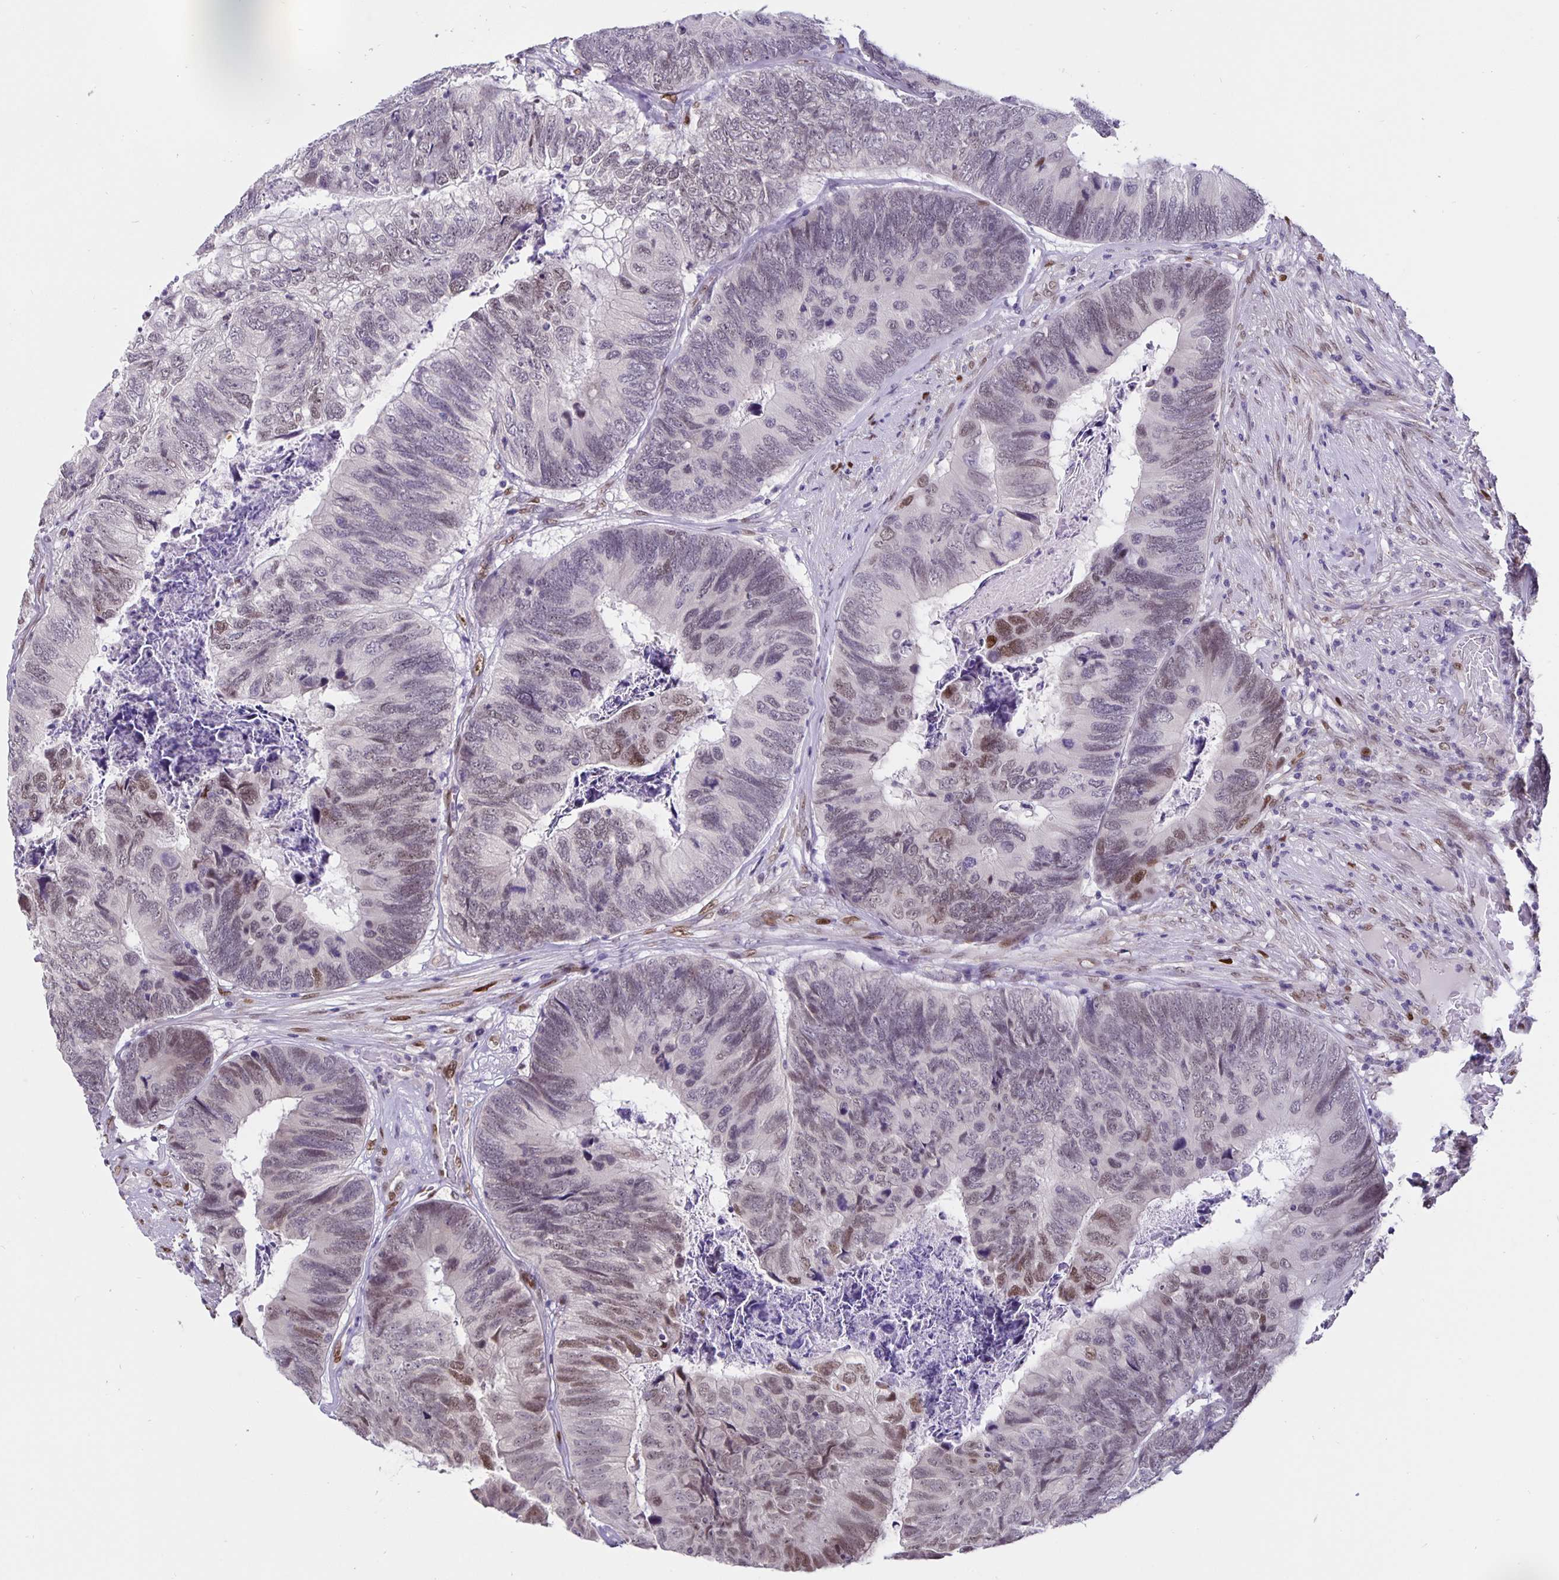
{"staining": {"intensity": "weak", "quantity": "<25%", "location": "nuclear"}, "tissue": "colorectal cancer", "cell_type": "Tumor cells", "image_type": "cancer", "snomed": [{"axis": "morphology", "description": "Adenocarcinoma, NOS"}, {"axis": "topography", "description": "Colon"}], "caption": "Immunohistochemistry (IHC) photomicrograph of human colorectal cancer stained for a protein (brown), which exhibits no positivity in tumor cells.", "gene": "FOSL2", "patient": {"sex": "female", "age": 67}}